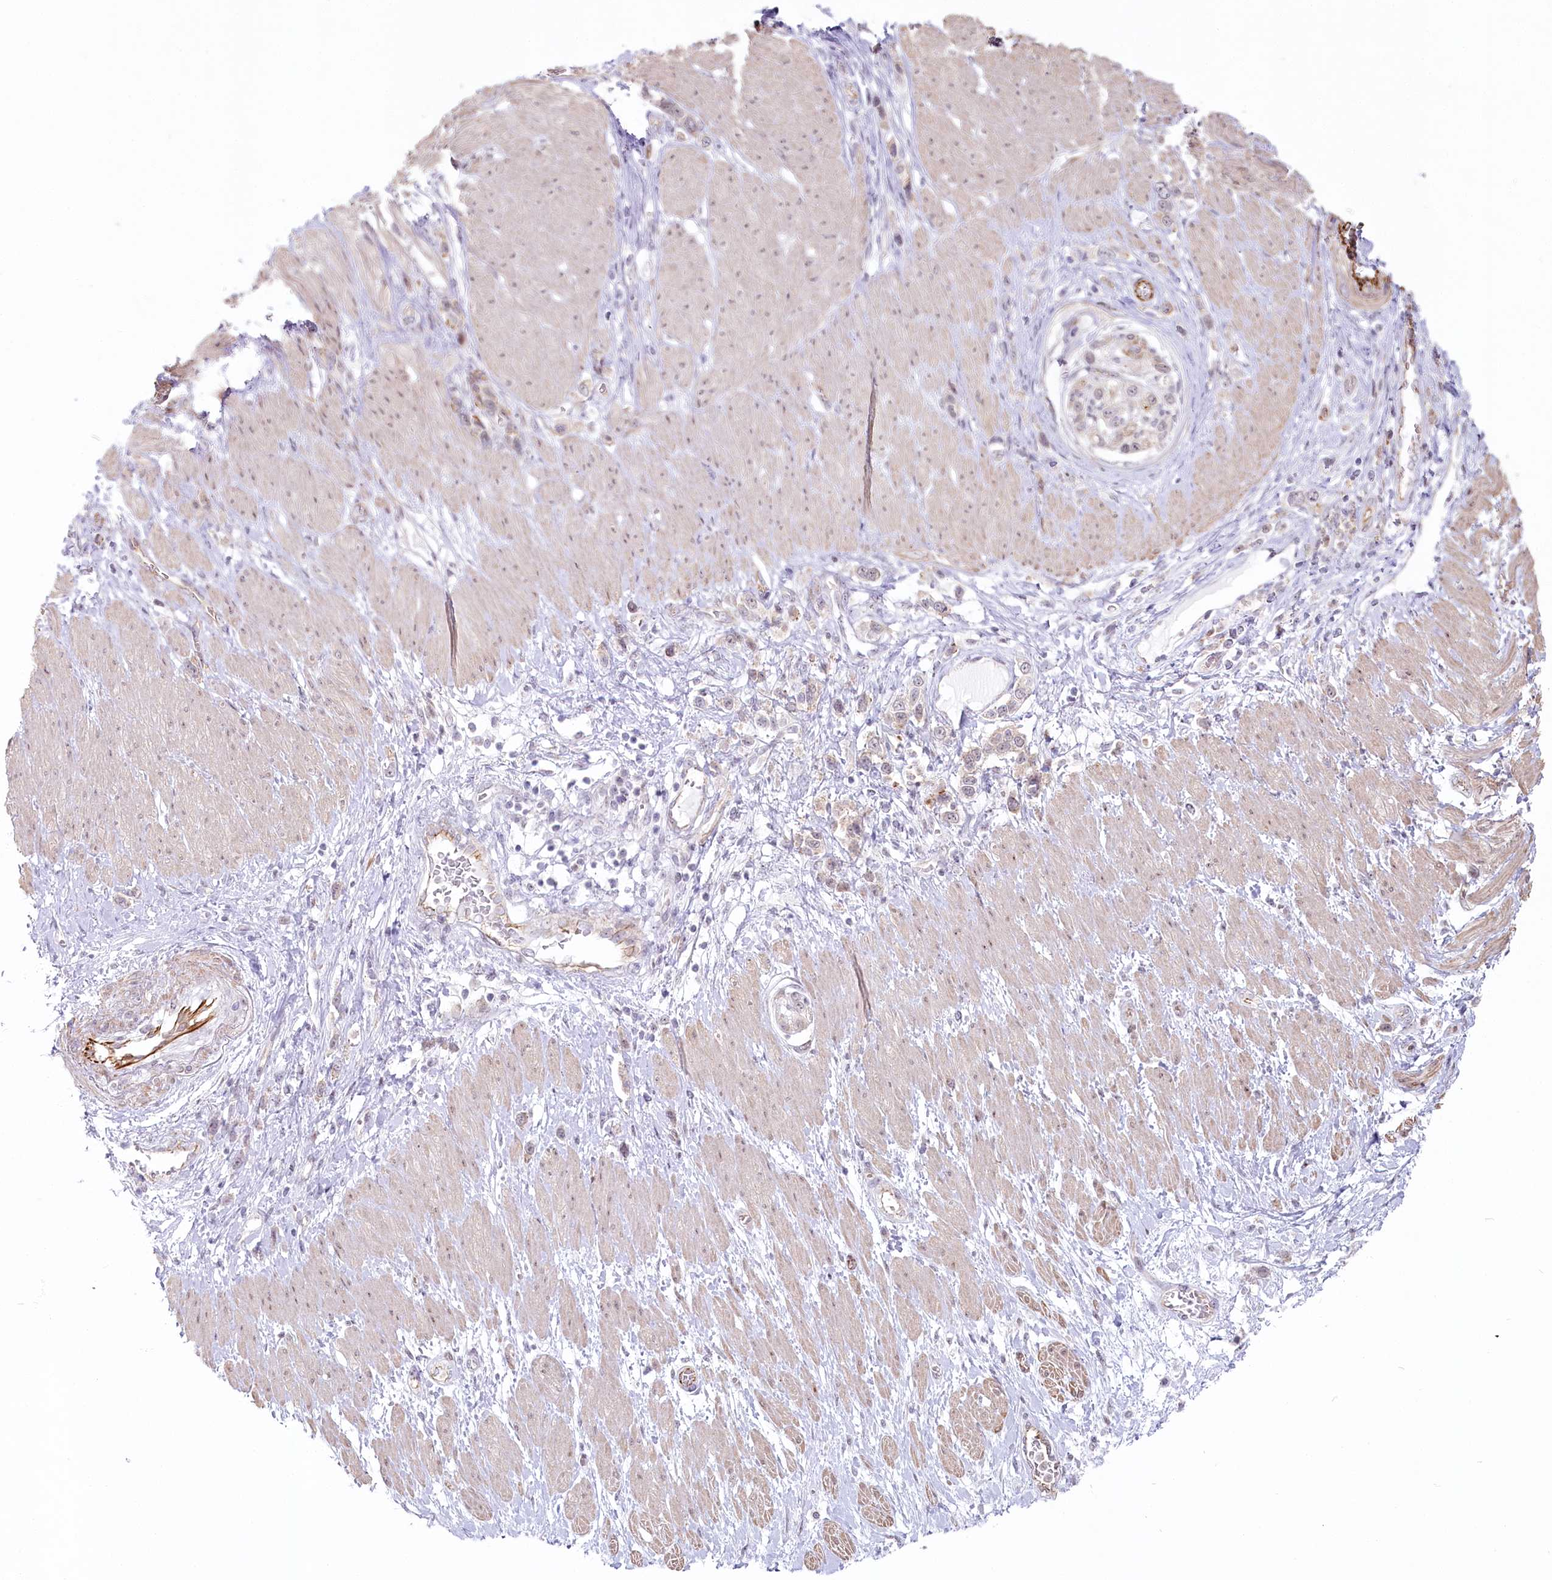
{"staining": {"intensity": "negative", "quantity": "none", "location": "none"}, "tissue": "stomach cancer", "cell_type": "Tumor cells", "image_type": "cancer", "snomed": [{"axis": "morphology", "description": "Normal tissue, NOS"}, {"axis": "morphology", "description": "Adenocarcinoma, NOS"}, {"axis": "topography", "description": "Stomach, upper"}, {"axis": "topography", "description": "Stomach"}], "caption": "Immunohistochemistry (IHC) of stomach adenocarcinoma reveals no staining in tumor cells. (Immunohistochemistry (IHC), brightfield microscopy, high magnification).", "gene": "ABHD8", "patient": {"sex": "female", "age": 65}}